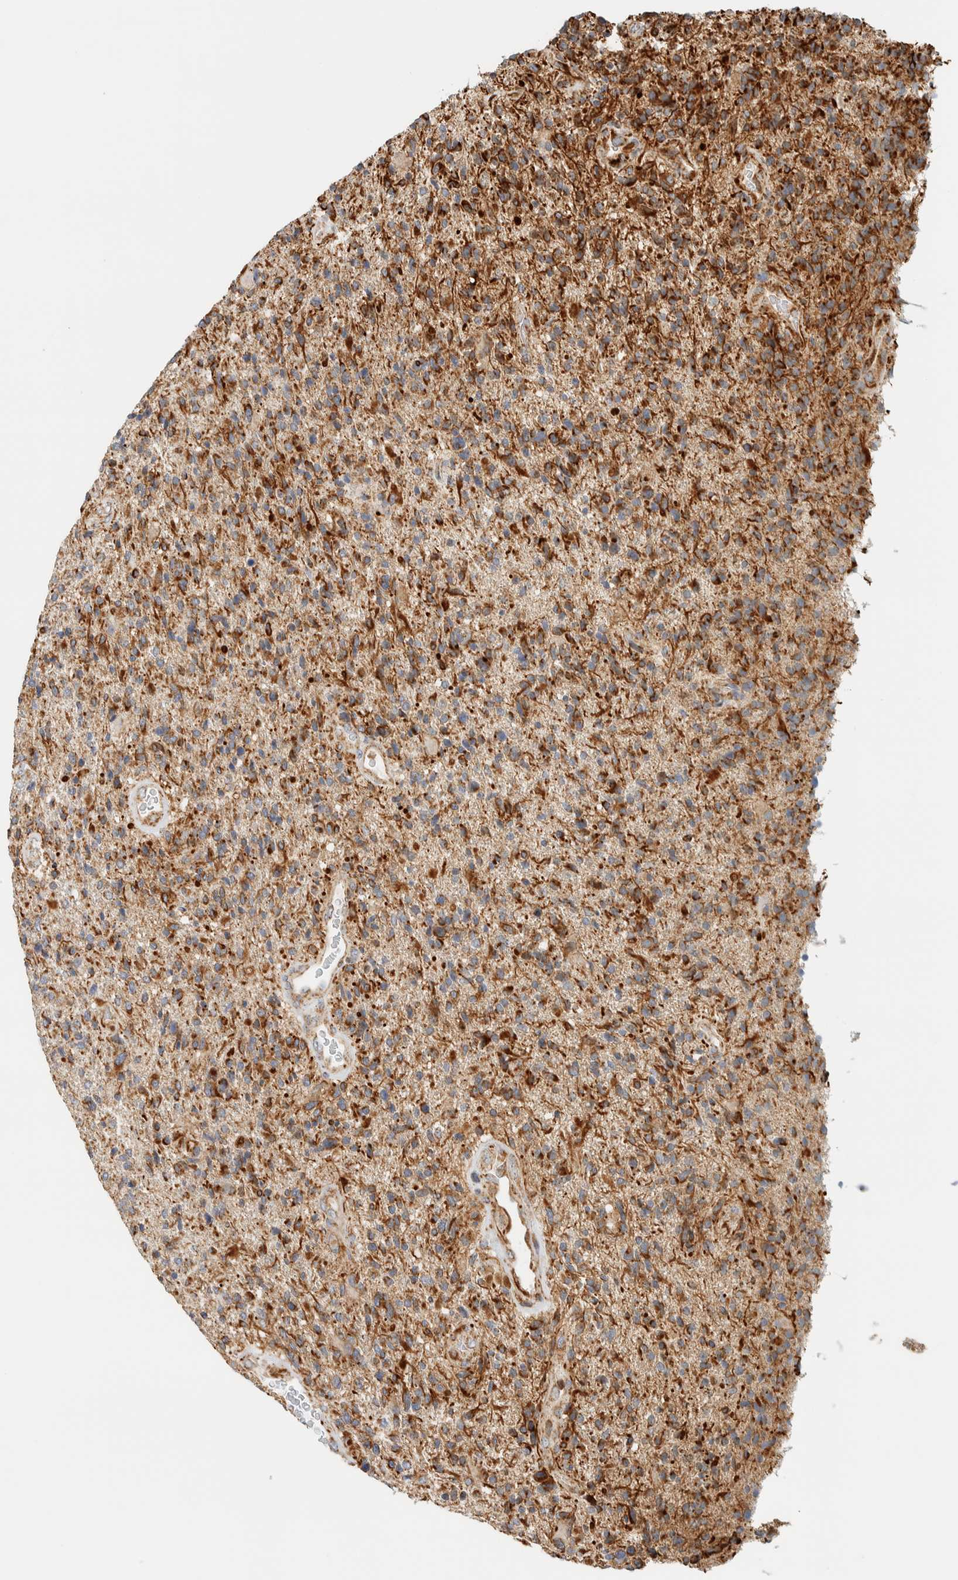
{"staining": {"intensity": "strong", "quantity": ">75%", "location": "cytoplasmic/membranous"}, "tissue": "glioma", "cell_type": "Tumor cells", "image_type": "cancer", "snomed": [{"axis": "morphology", "description": "Glioma, malignant, High grade"}, {"axis": "topography", "description": "Brain"}], "caption": "Protein expression by immunohistochemistry displays strong cytoplasmic/membranous staining in approximately >75% of tumor cells in glioma. Using DAB (3,3'-diaminobenzidine) (brown) and hematoxylin (blue) stains, captured at high magnification using brightfield microscopy.", "gene": "KIFAP3", "patient": {"sex": "male", "age": 72}}